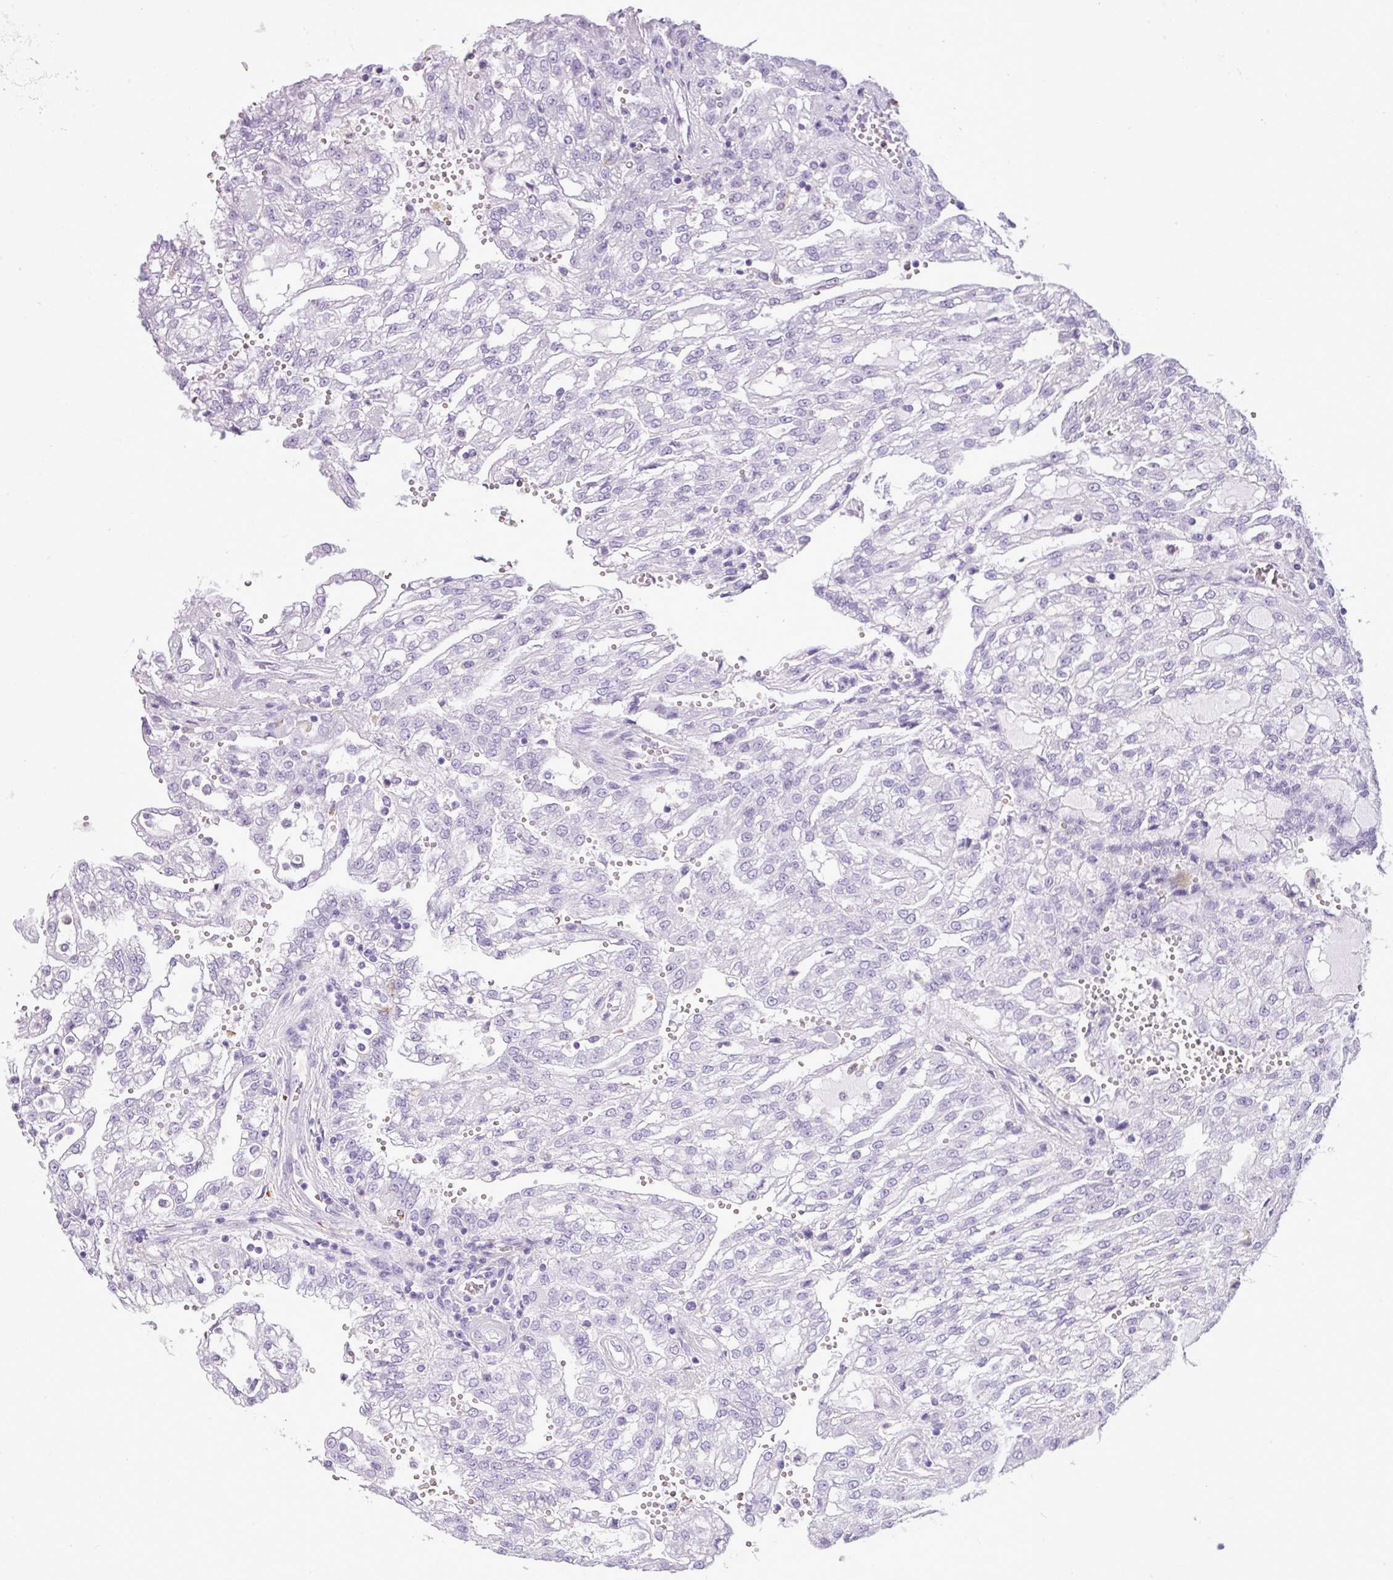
{"staining": {"intensity": "negative", "quantity": "none", "location": "none"}, "tissue": "renal cancer", "cell_type": "Tumor cells", "image_type": "cancer", "snomed": [{"axis": "morphology", "description": "Adenocarcinoma, NOS"}, {"axis": "topography", "description": "Kidney"}], "caption": "High magnification brightfield microscopy of renal cancer stained with DAB (brown) and counterstained with hematoxylin (blue): tumor cells show no significant positivity.", "gene": "RBMXL2", "patient": {"sex": "male", "age": 63}}